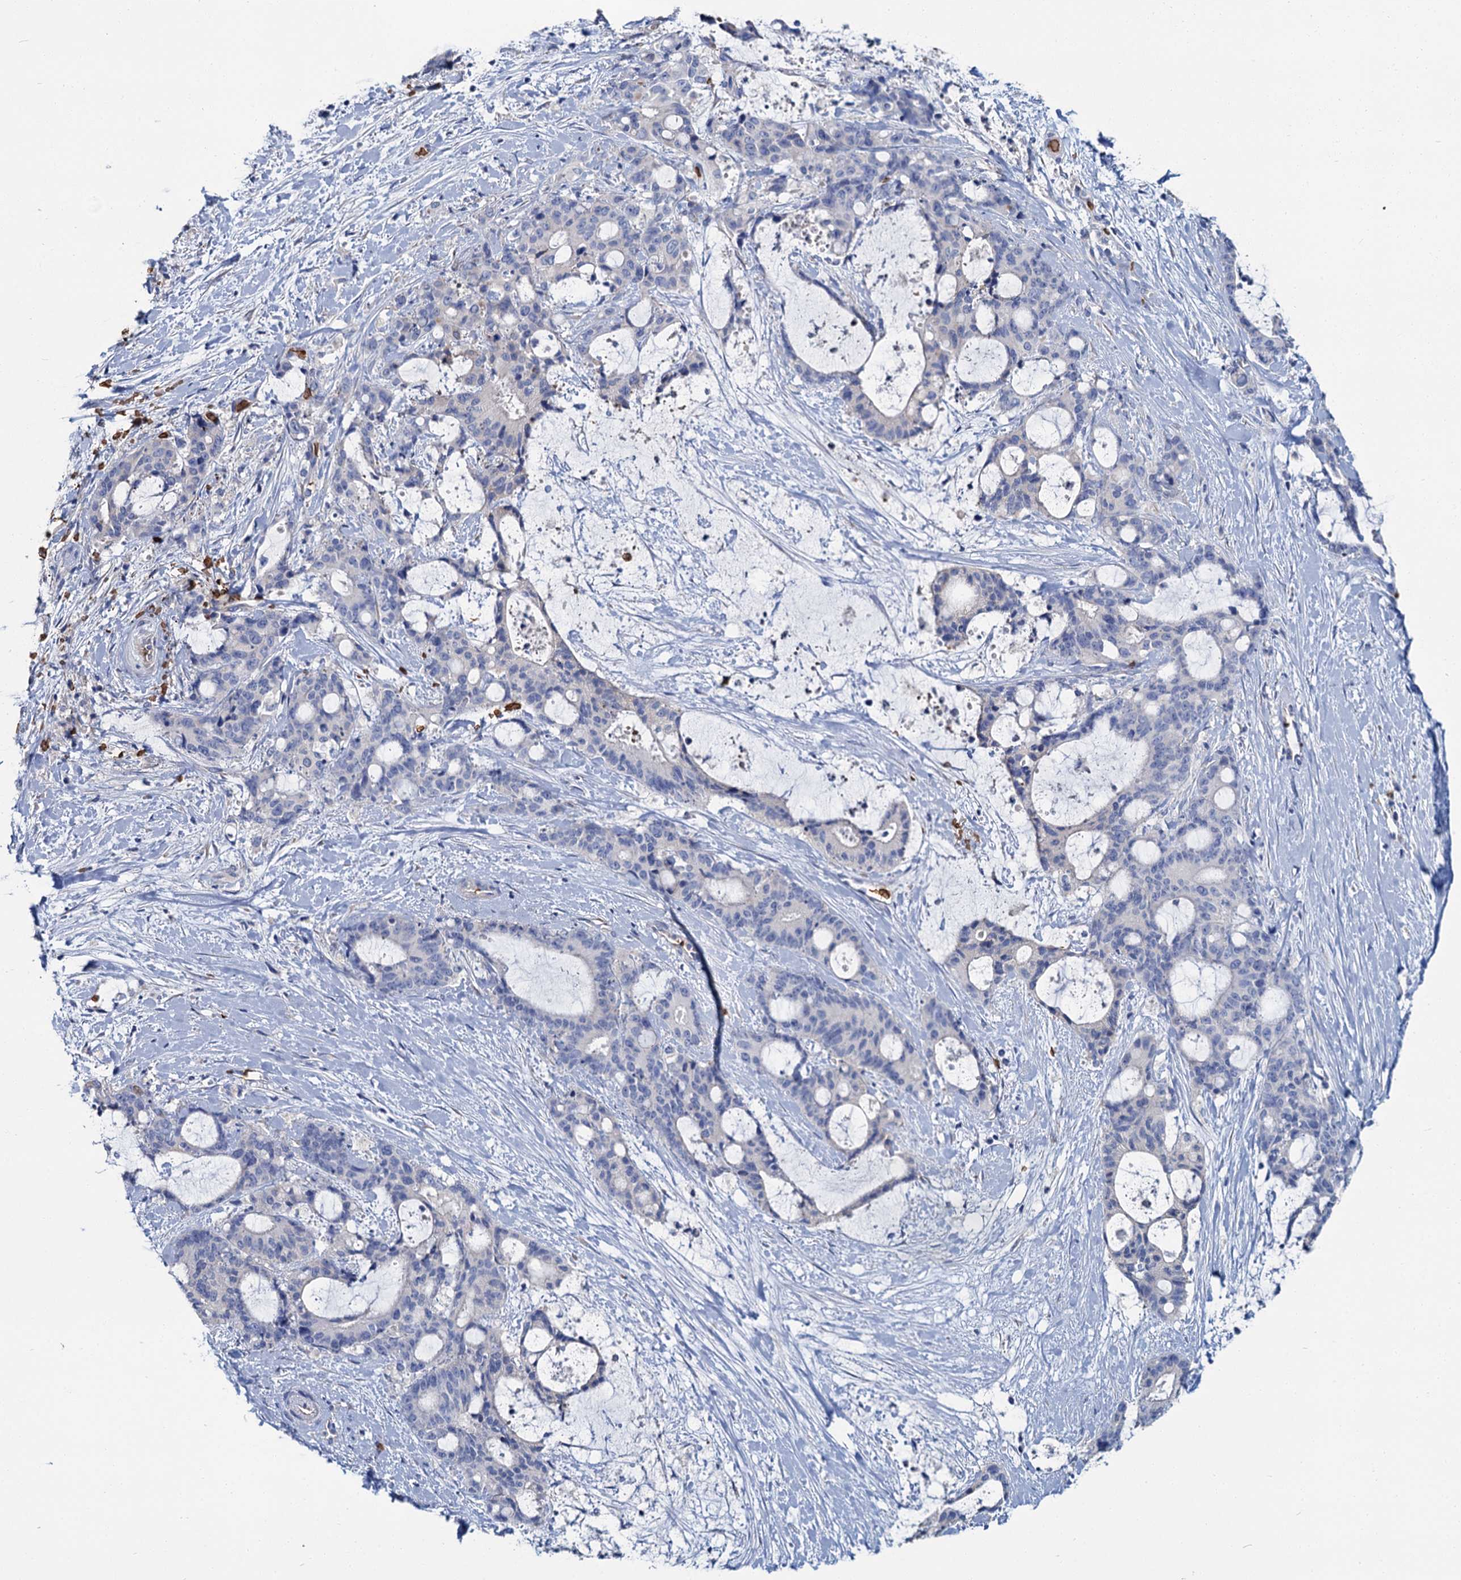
{"staining": {"intensity": "negative", "quantity": "none", "location": "none"}, "tissue": "liver cancer", "cell_type": "Tumor cells", "image_type": "cancer", "snomed": [{"axis": "morphology", "description": "Normal tissue, NOS"}, {"axis": "morphology", "description": "Cholangiocarcinoma"}, {"axis": "topography", "description": "Liver"}, {"axis": "topography", "description": "Peripheral nerve tissue"}], "caption": "High magnification brightfield microscopy of liver cholangiocarcinoma stained with DAB (brown) and counterstained with hematoxylin (blue): tumor cells show no significant staining.", "gene": "ATG2A", "patient": {"sex": "female", "age": 73}}